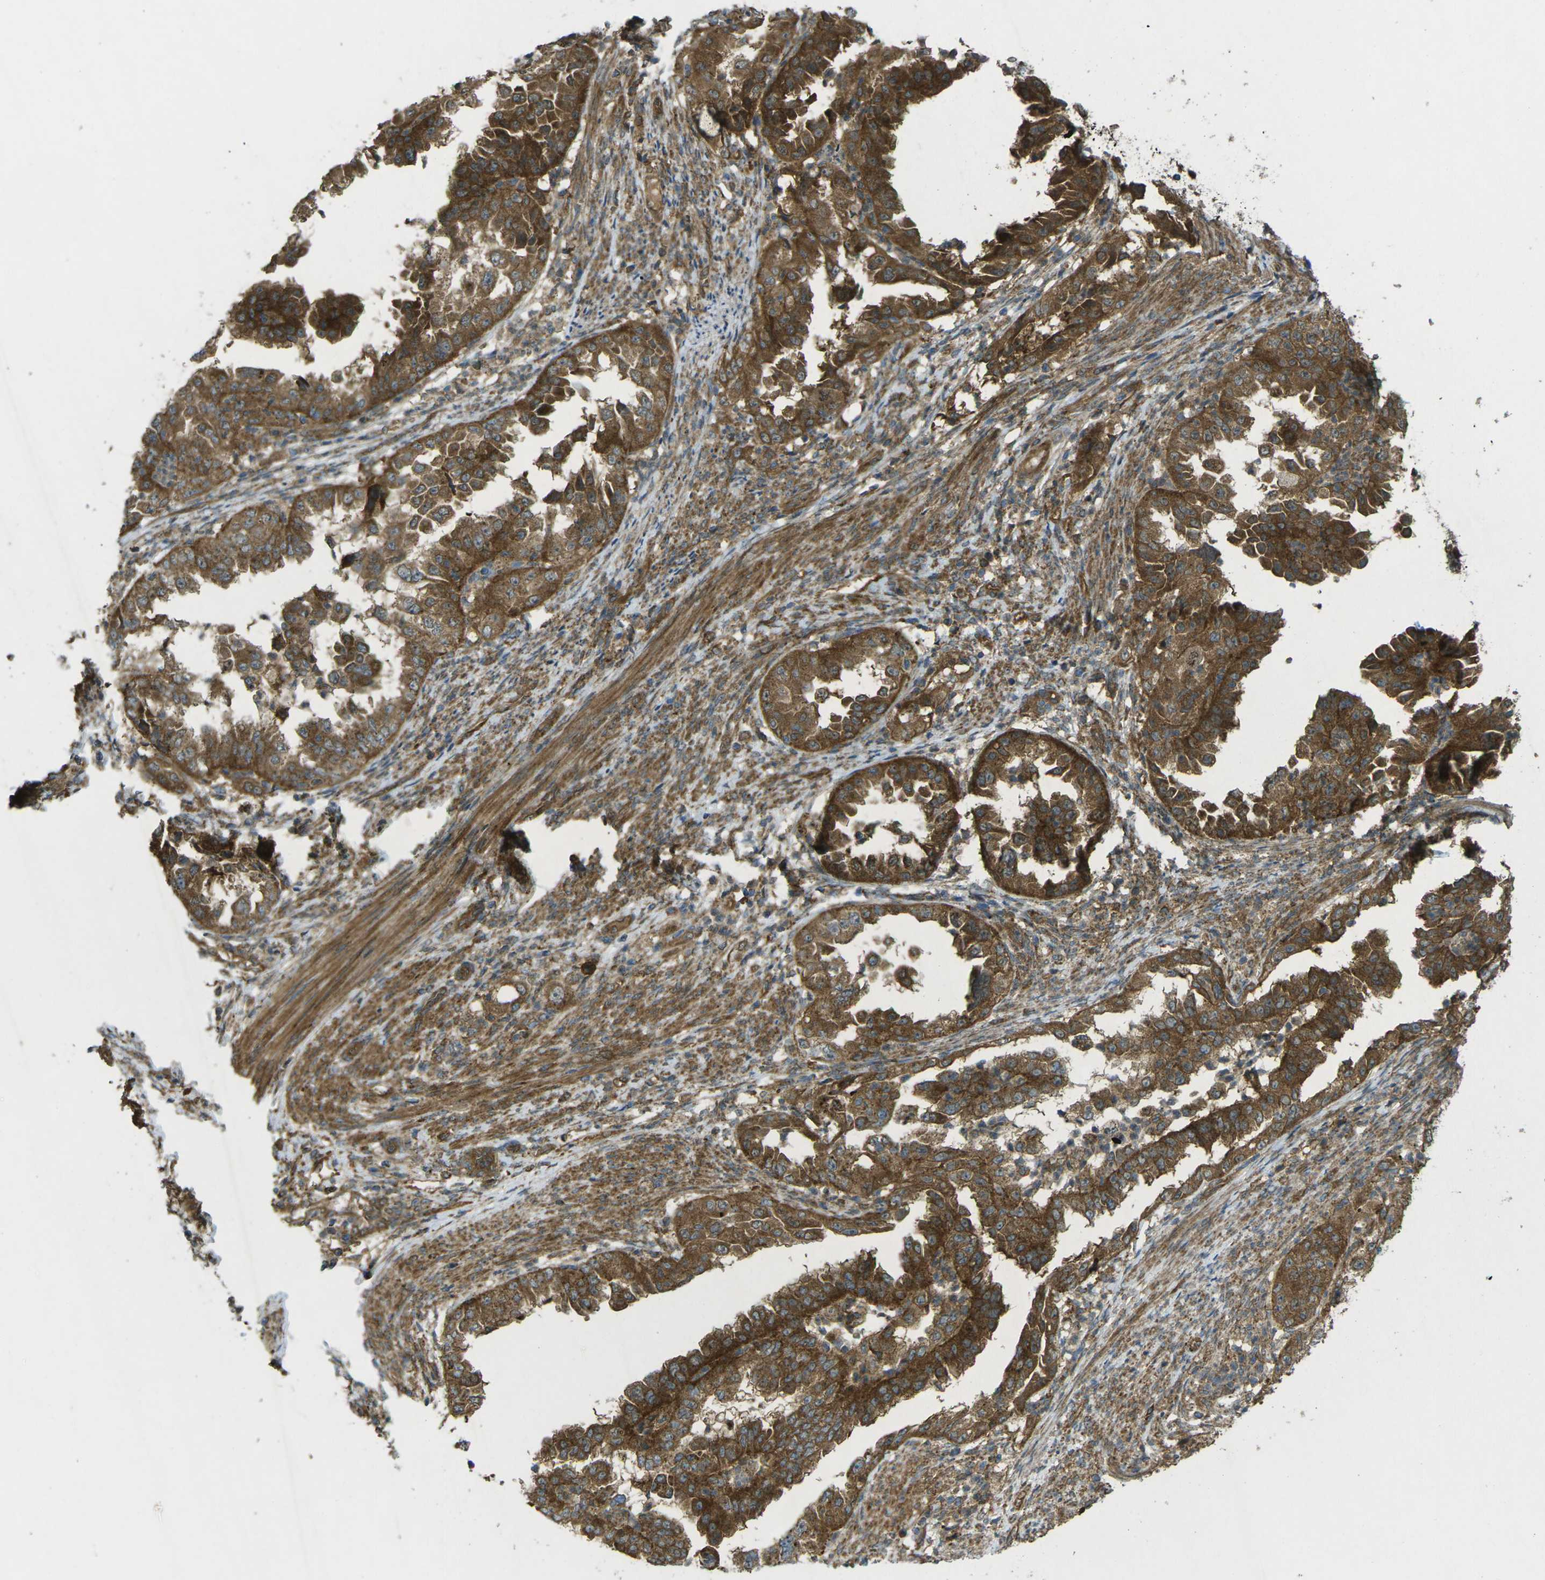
{"staining": {"intensity": "strong", "quantity": ">75%", "location": "cytoplasmic/membranous"}, "tissue": "endometrial cancer", "cell_type": "Tumor cells", "image_type": "cancer", "snomed": [{"axis": "morphology", "description": "Adenocarcinoma, NOS"}, {"axis": "topography", "description": "Endometrium"}], "caption": "IHC image of neoplastic tissue: human endometrial adenocarcinoma stained using immunohistochemistry exhibits high levels of strong protein expression localized specifically in the cytoplasmic/membranous of tumor cells, appearing as a cytoplasmic/membranous brown color.", "gene": "CHMP3", "patient": {"sex": "female", "age": 85}}